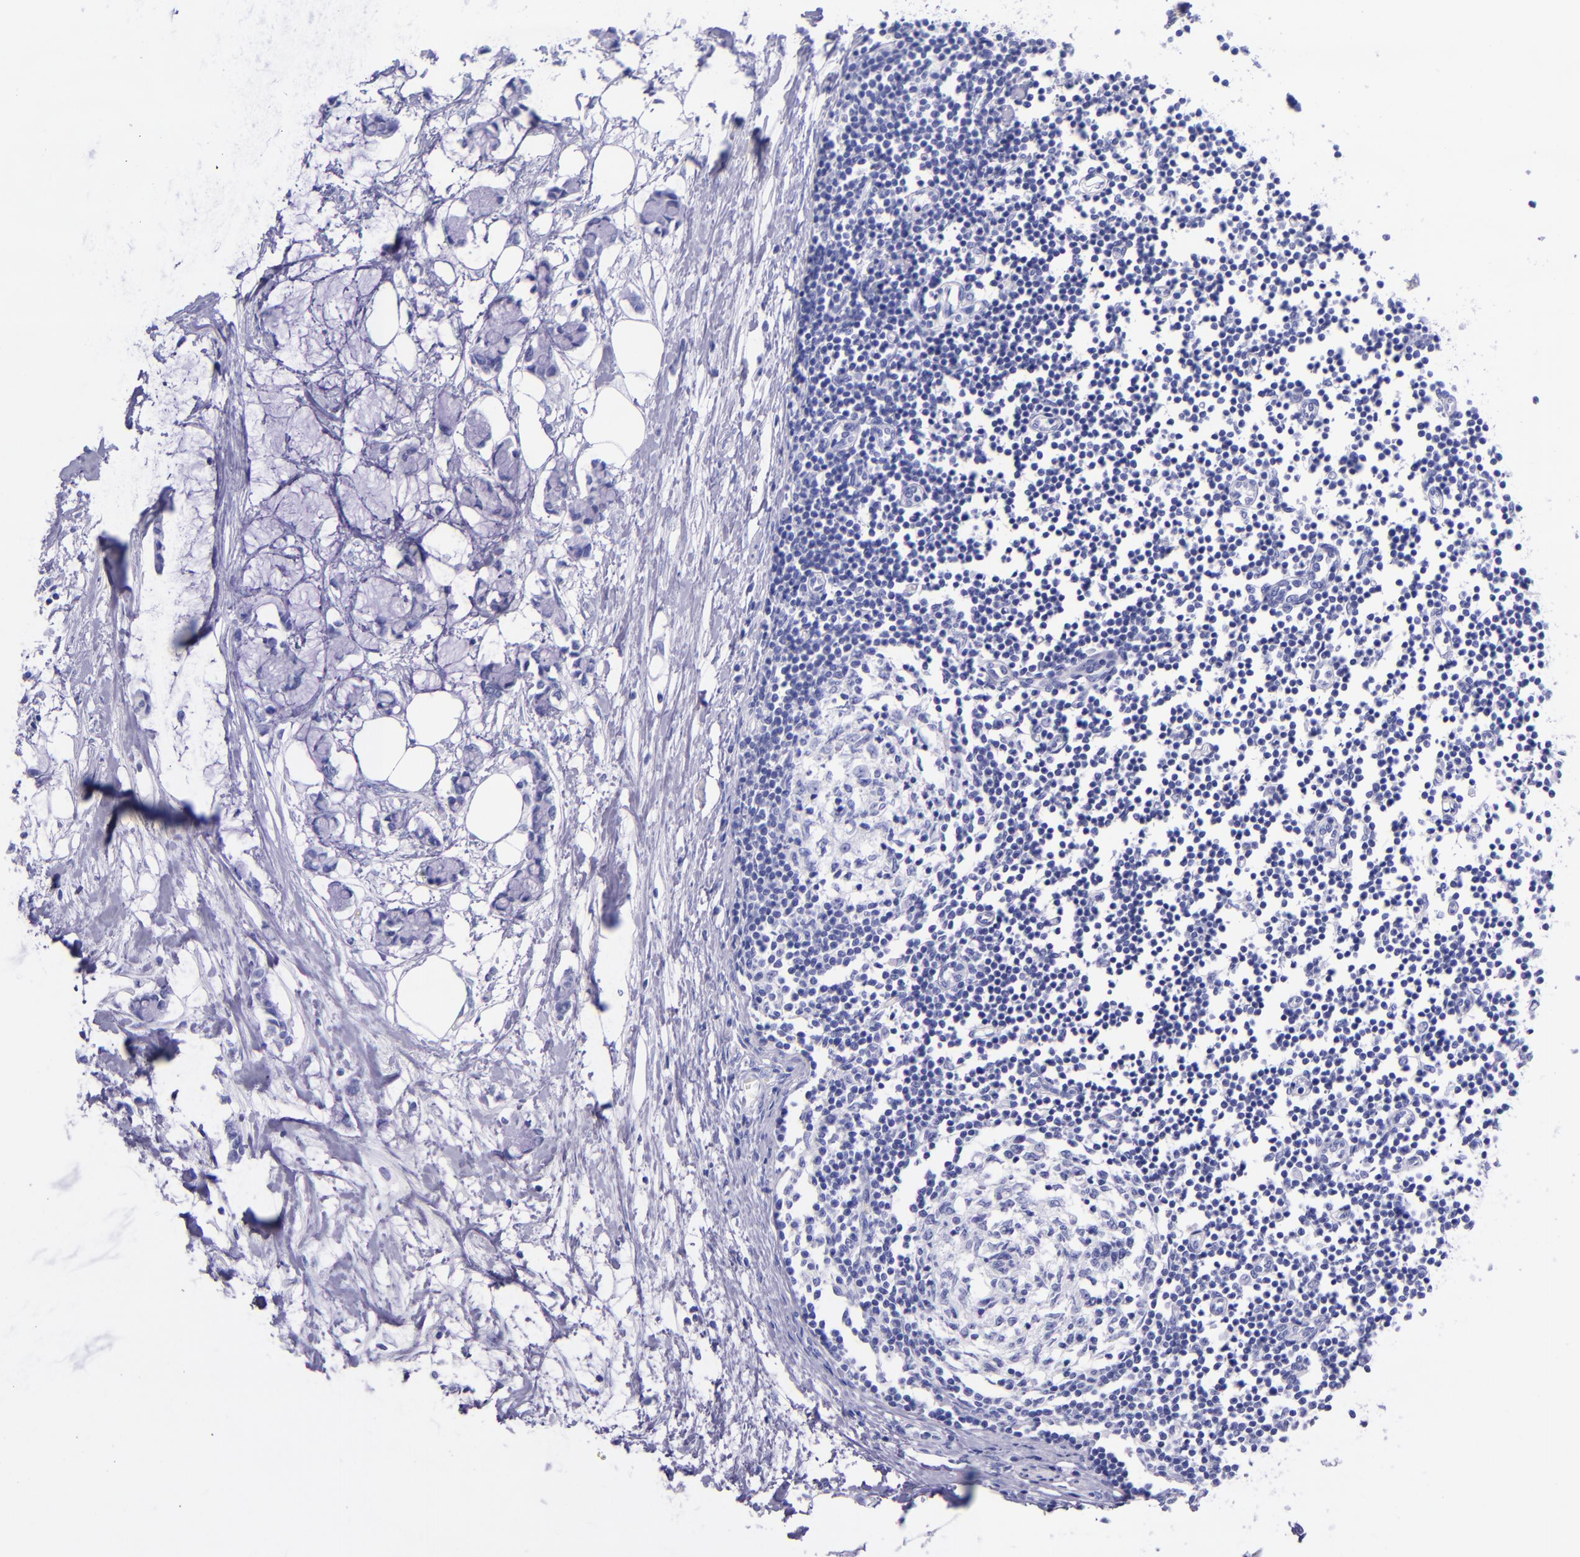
{"staining": {"intensity": "negative", "quantity": "none", "location": "none"}, "tissue": "colorectal cancer", "cell_type": "Tumor cells", "image_type": "cancer", "snomed": [{"axis": "morphology", "description": "Normal tissue, NOS"}, {"axis": "morphology", "description": "Adenocarcinoma, NOS"}, {"axis": "topography", "description": "Colon"}, {"axis": "topography", "description": "Peripheral nerve tissue"}], "caption": "There is no significant staining in tumor cells of colorectal cancer (adenocarcinoma). Brightfield microscopy of immunohistochemistry stained with DAB (3,3'-diaminobenzidine) (brown) and hematoxylin (blue), captured at high magnification.", "gene": "MBP", "patient": {"sex": "male", "age": 14}}